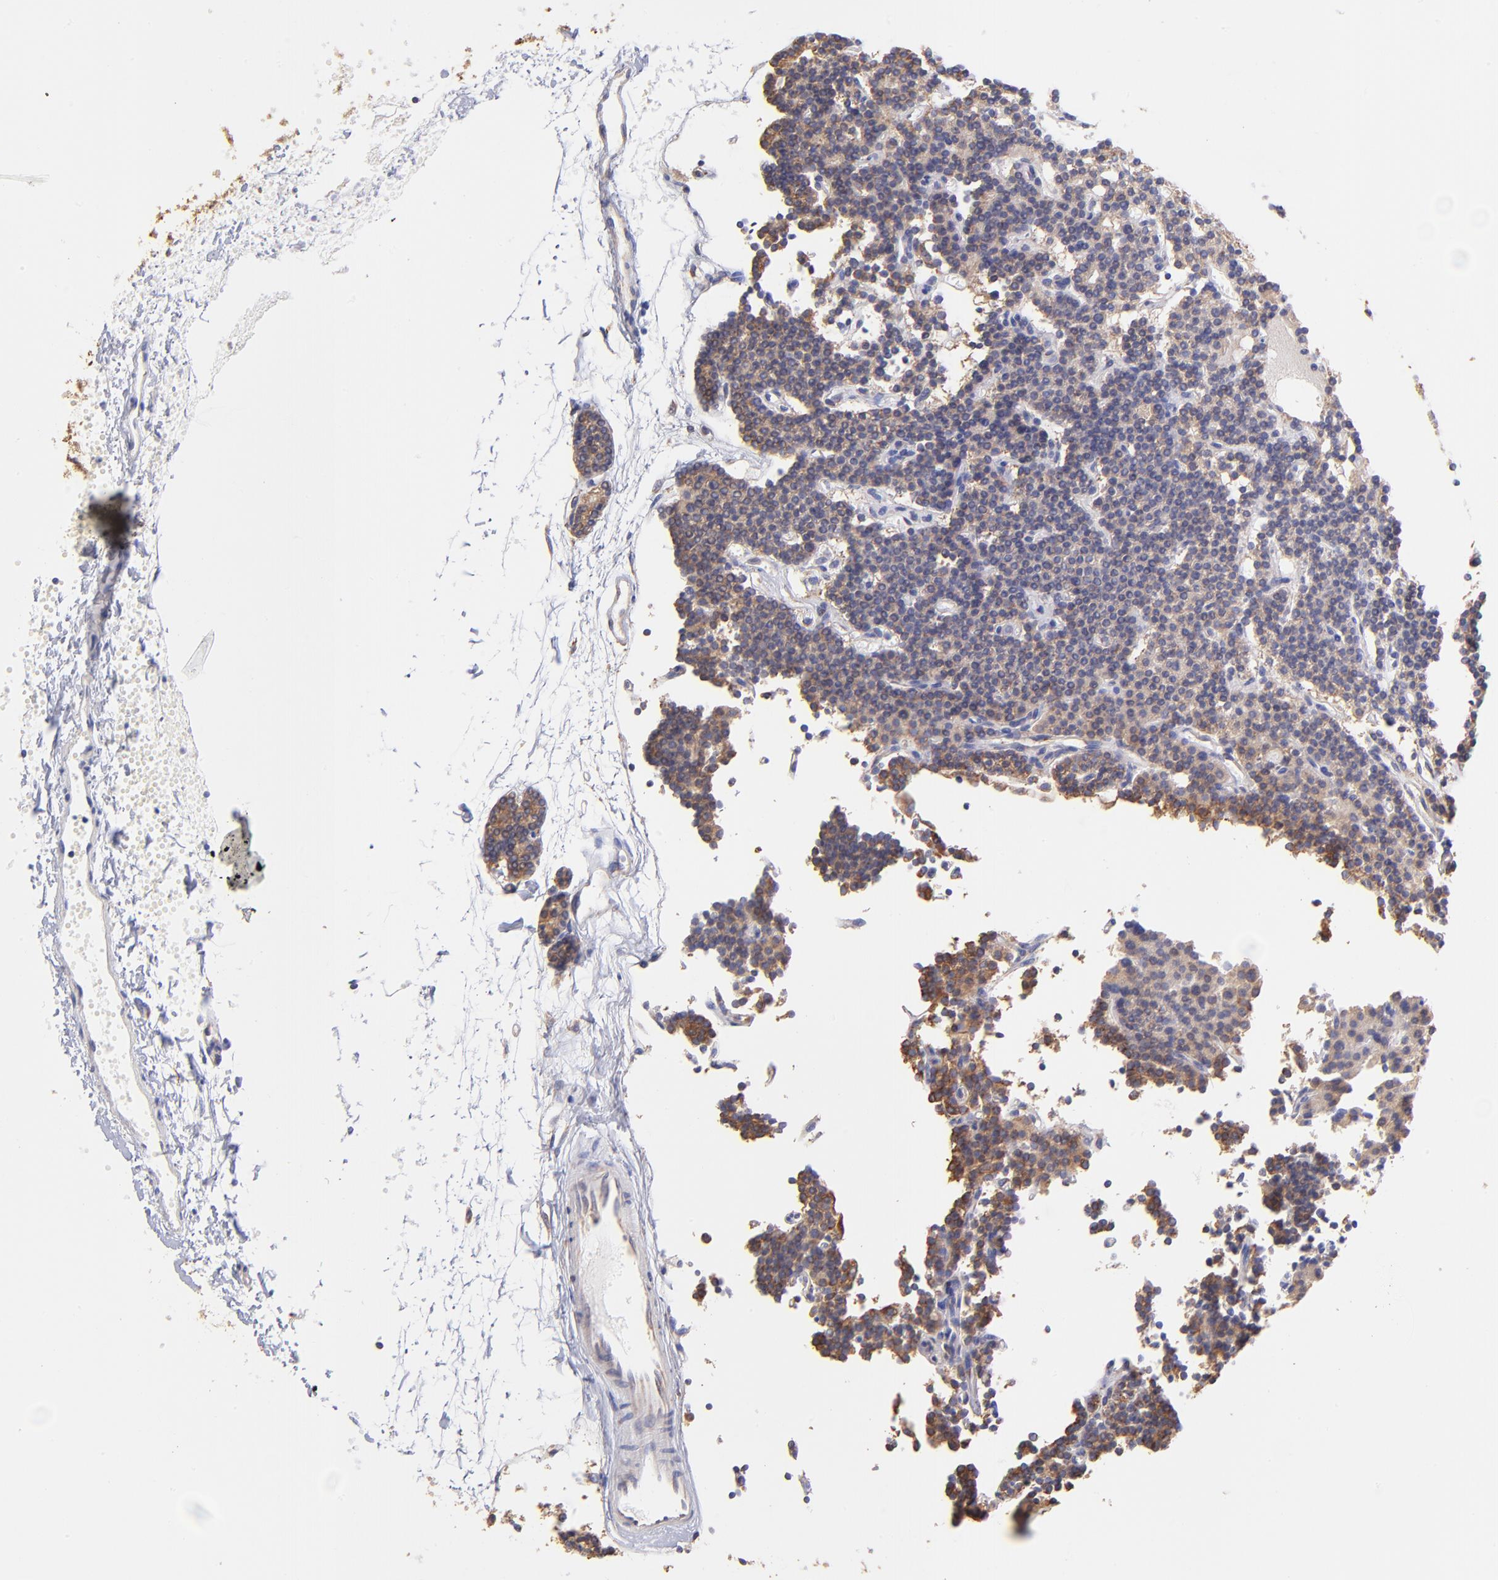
{"staining": {"intensity": "moderate", "quantity": ">75%", "location": "cytoplasmic/membranous"}, "tissue": "parathyroid gland", "cell_type": "Glandular cells", "image_type": "normal", "snomed": [{"axis": "morphology", "description": "Normal tissue, NOS"}, {"axis": "topography", "description": "Parathyroid gland"}], "caption": "Immunohistochemistry (IHC) (DAB) staining of benign human parathyroid gland displays moderate cytoplasmic/membranous protein positivity in about >75% of glandular cells.", "gene": "RPL30", "patient": {"sex": "female", "age": 45}}